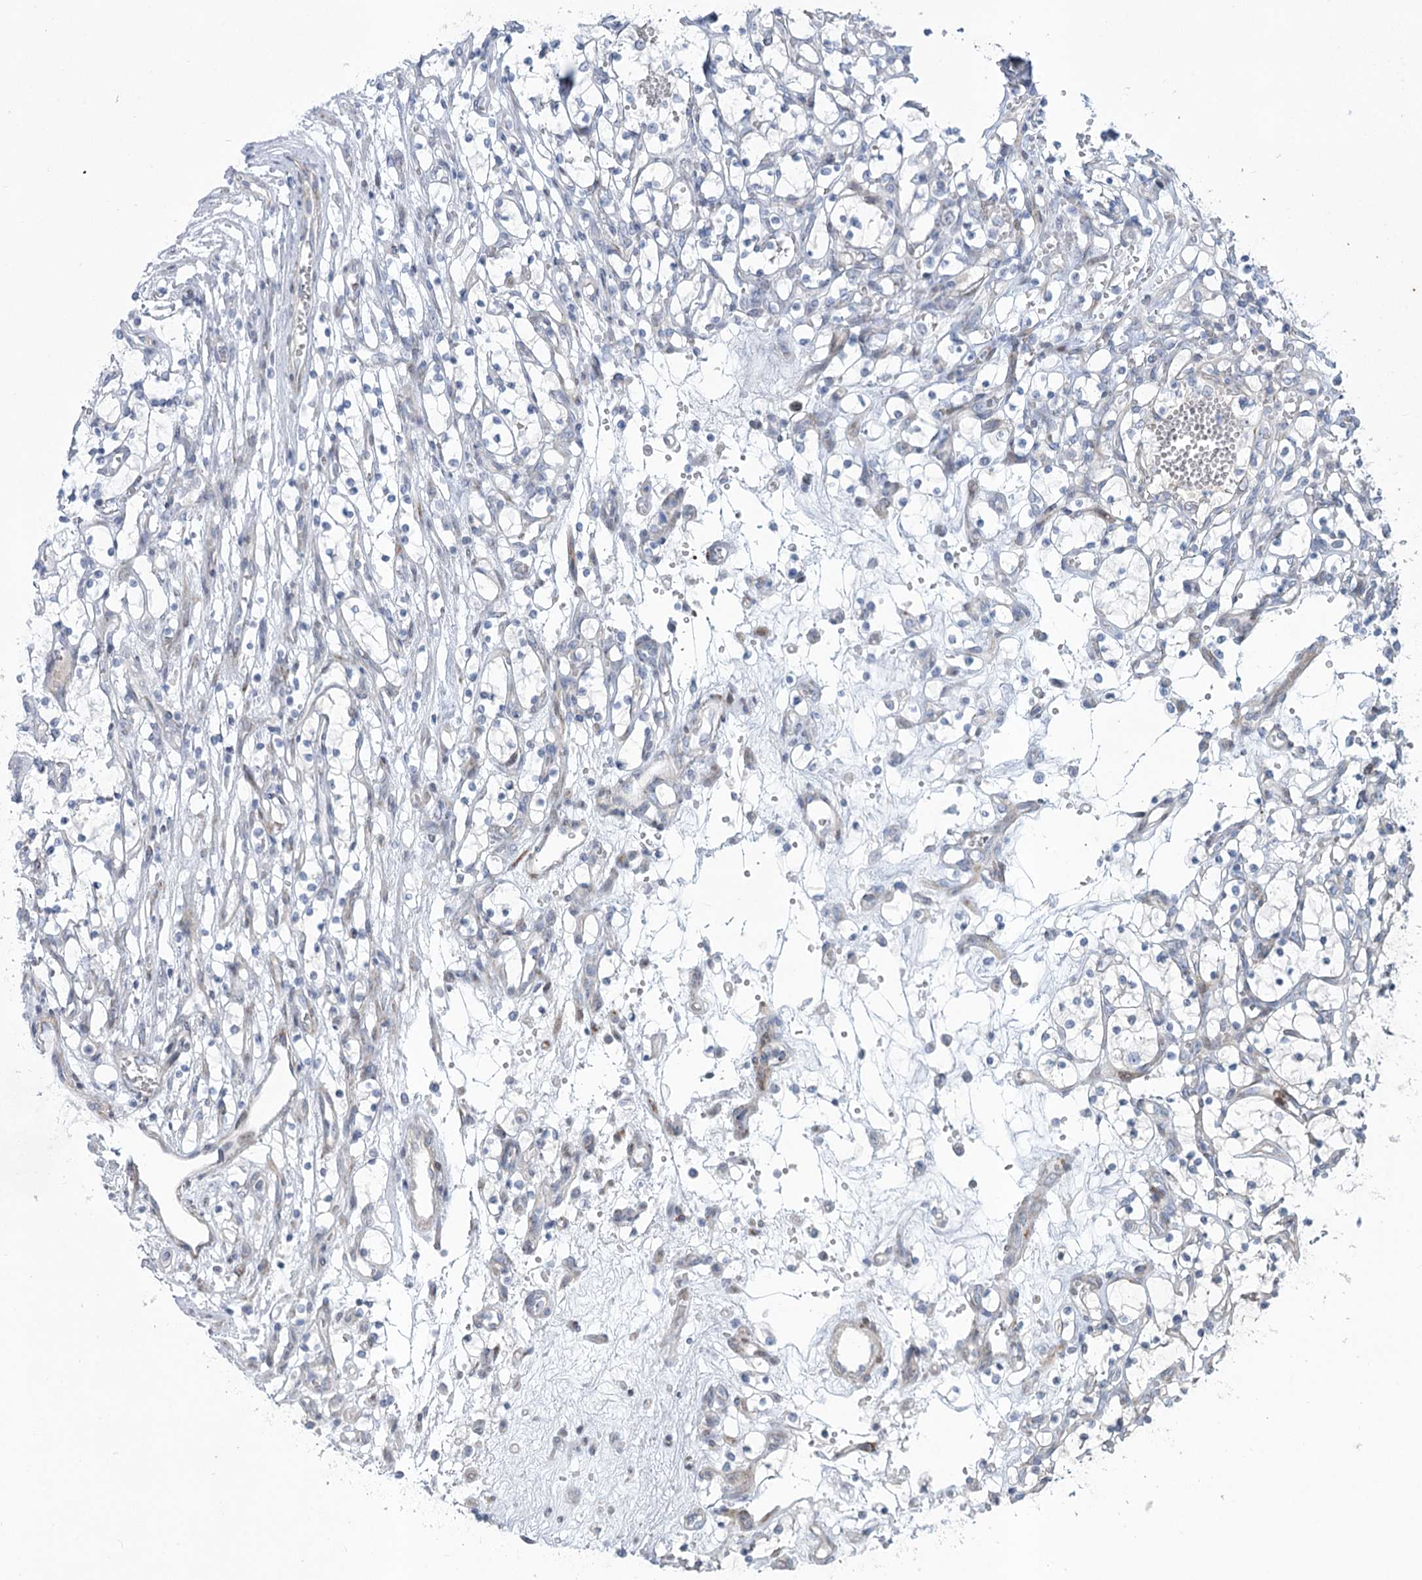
{"staining": {"intensity": "negative", "quantity": "none", "location": "none"}, "tissue": "renal cancer", "cell_type": "Tumor cells", "image_type": "cancer", "snomed": [{"axis": "morphology", "description": "Adenocarcinoma, NOS"}, {"axis": "topography", "description": "Kidney"}], "caption": "A high-resolution micrograph shows immunohistochemistry (IHC) staining of renal cancer, which reveals no significant staining in tumor cells.", "gene": "ABITRAM", "patient": {"sex": "female", "age": 69}}